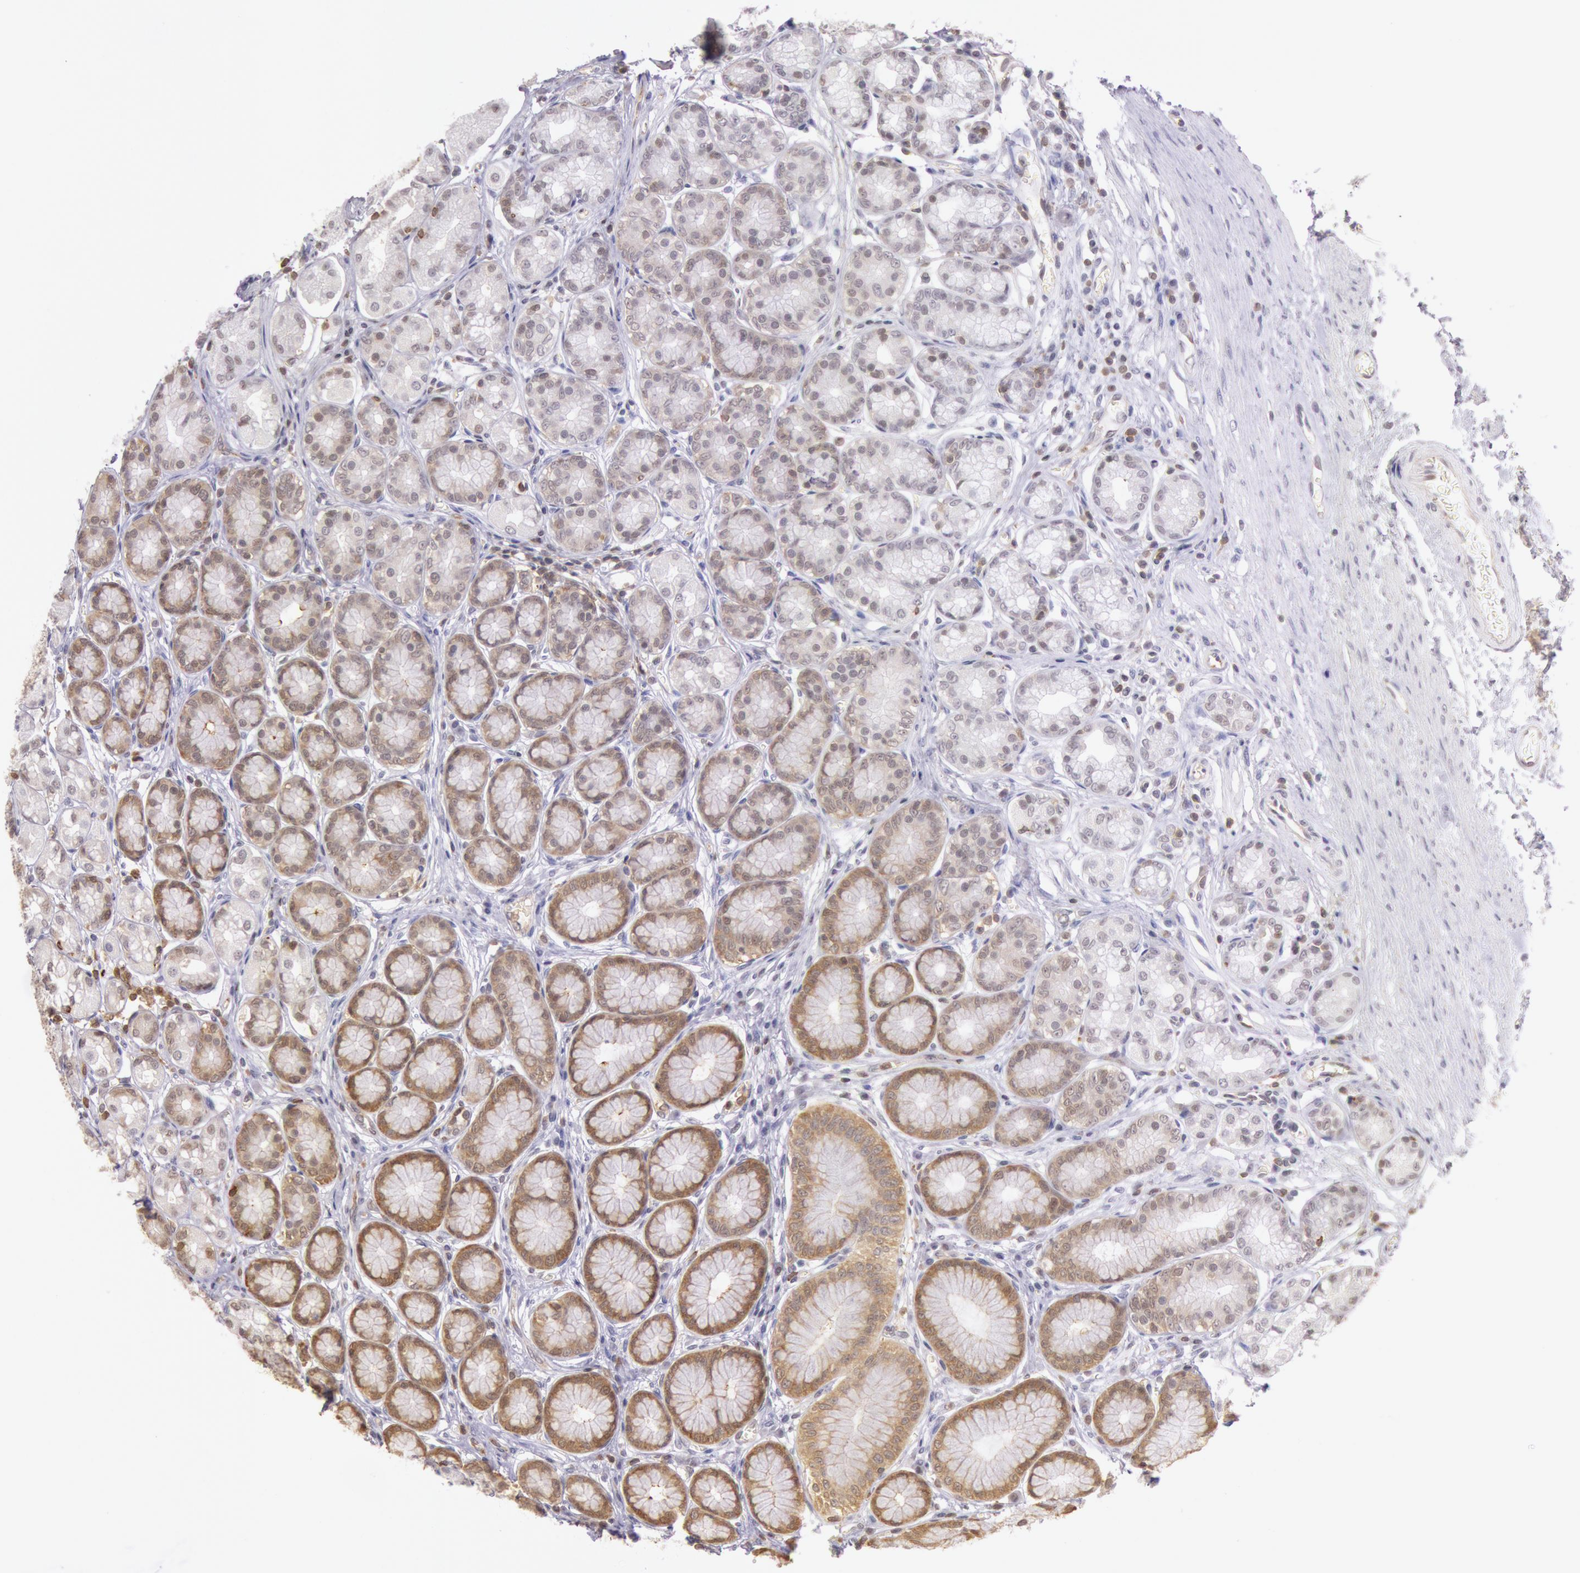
{"staining": {"intensity": "moderate", "quantity": ">75%", "location": "cytoplasmic/membranous,nuclear"}, "tissue": "stomach", "cell_type": "Glandular cells", "image_type": "normal", "snomed": [{"axis": "morphology", "description": "Normal tissue, NOS"}, {"axis": "topography", "description": "Stomach"}, {"axis": "topography", "description": "Stomach, lower"}], "caption": "Immunohistochemistry of normal stomach demonstrates medium levels of moderate cytoplasmic/membranous,nuclear expression in approximately >75% of glandular cells.", "gene": "HIF1A", "patient": {"sex": "male", "age": 76}}